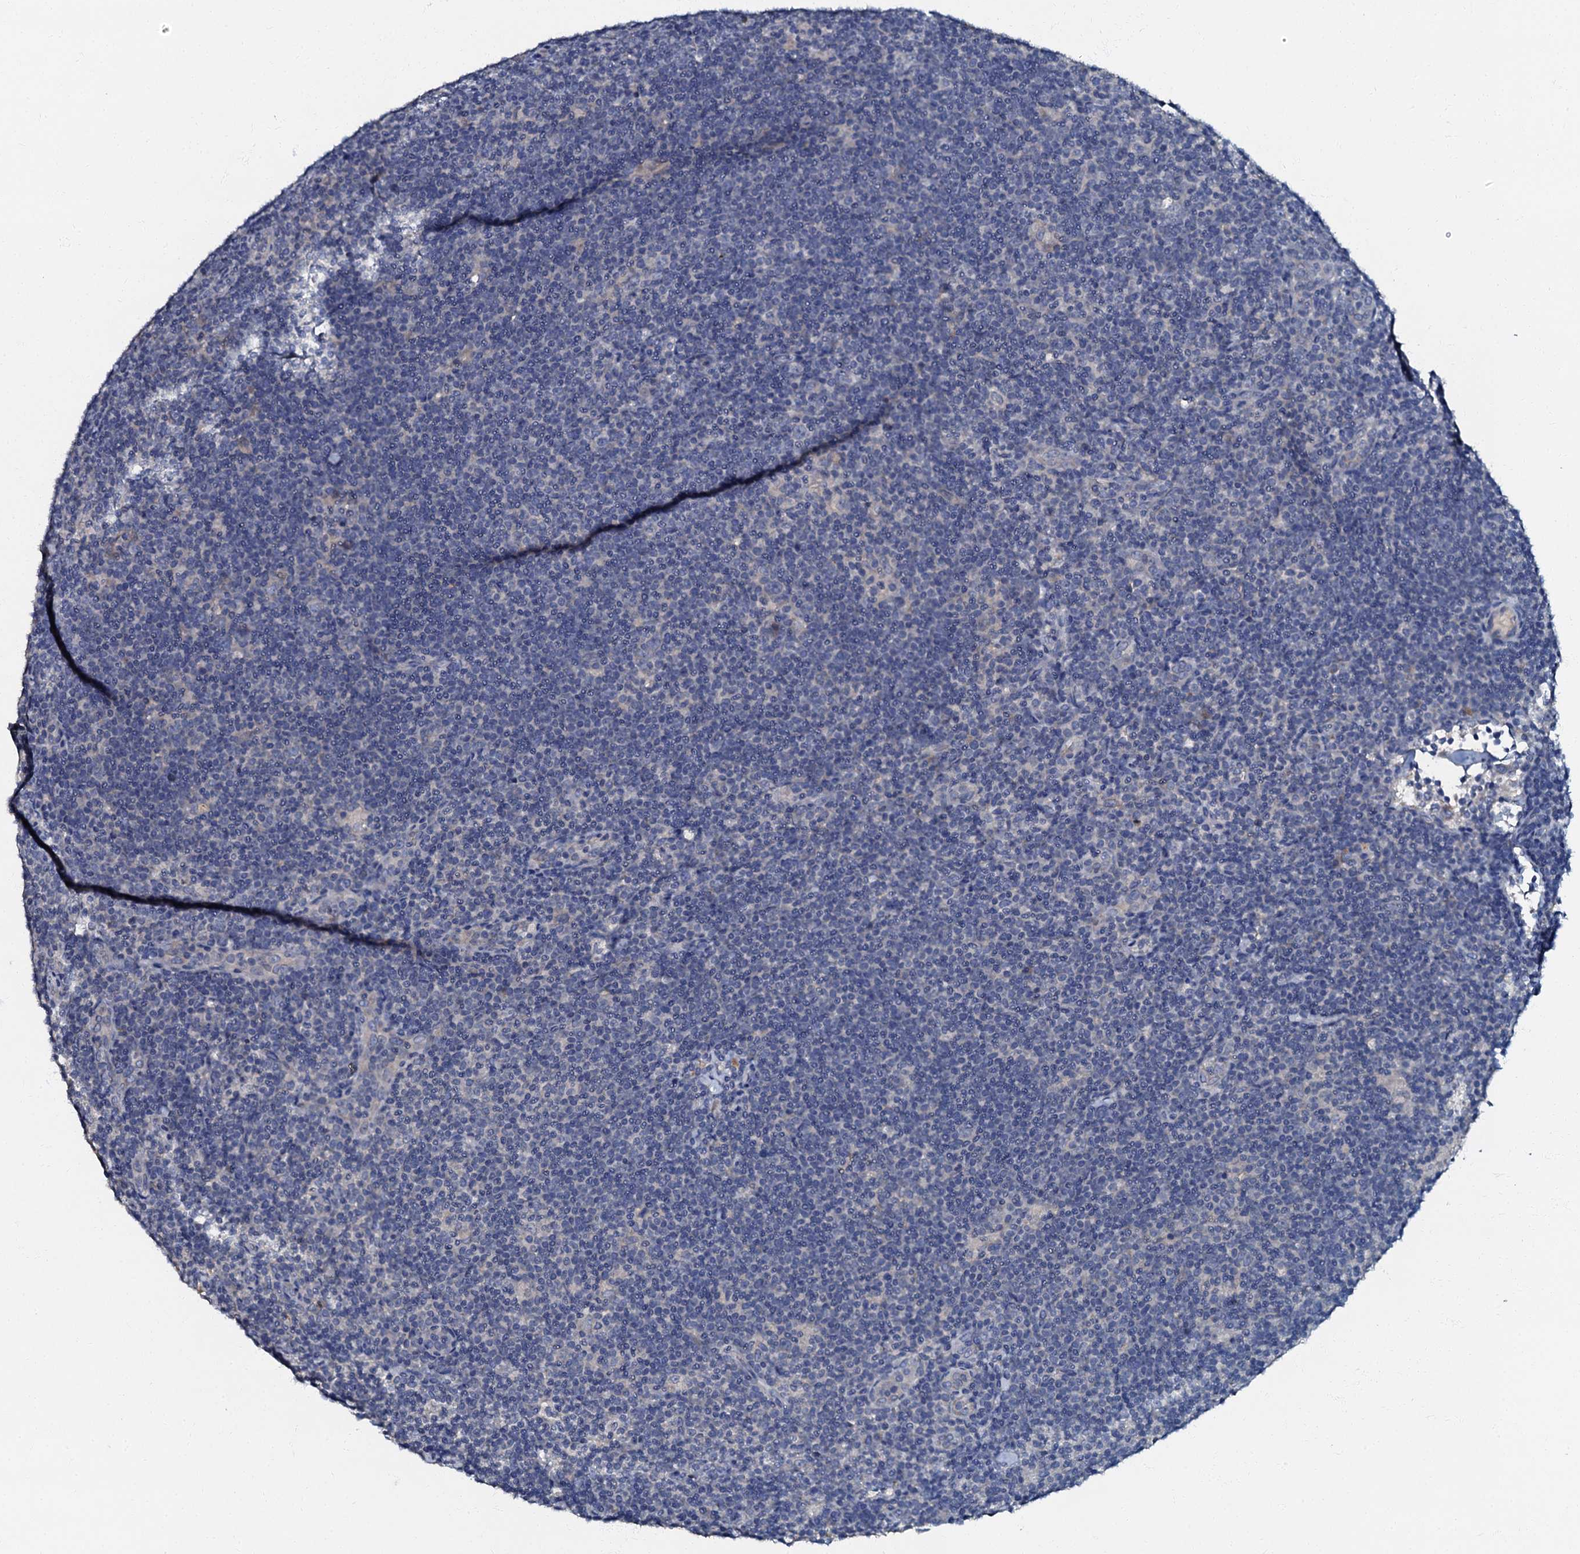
{"staining": {"intensity": "negative", "quantity": "none", "location": "none"}, "tissue": "lymphoma", "cell_type": "Tumor cells", "image_type": "cancer", "snomed": [{"axis": "morphology", "description": "Hodgkin's disease, NOS"}, {"axis": "topography", "description": "Lymph node"}], "caption": "Tumor cells show no significant protein staining in lymphoma.", "gene": "OLAH", "patient": {"sex": "female", "age": 57}}